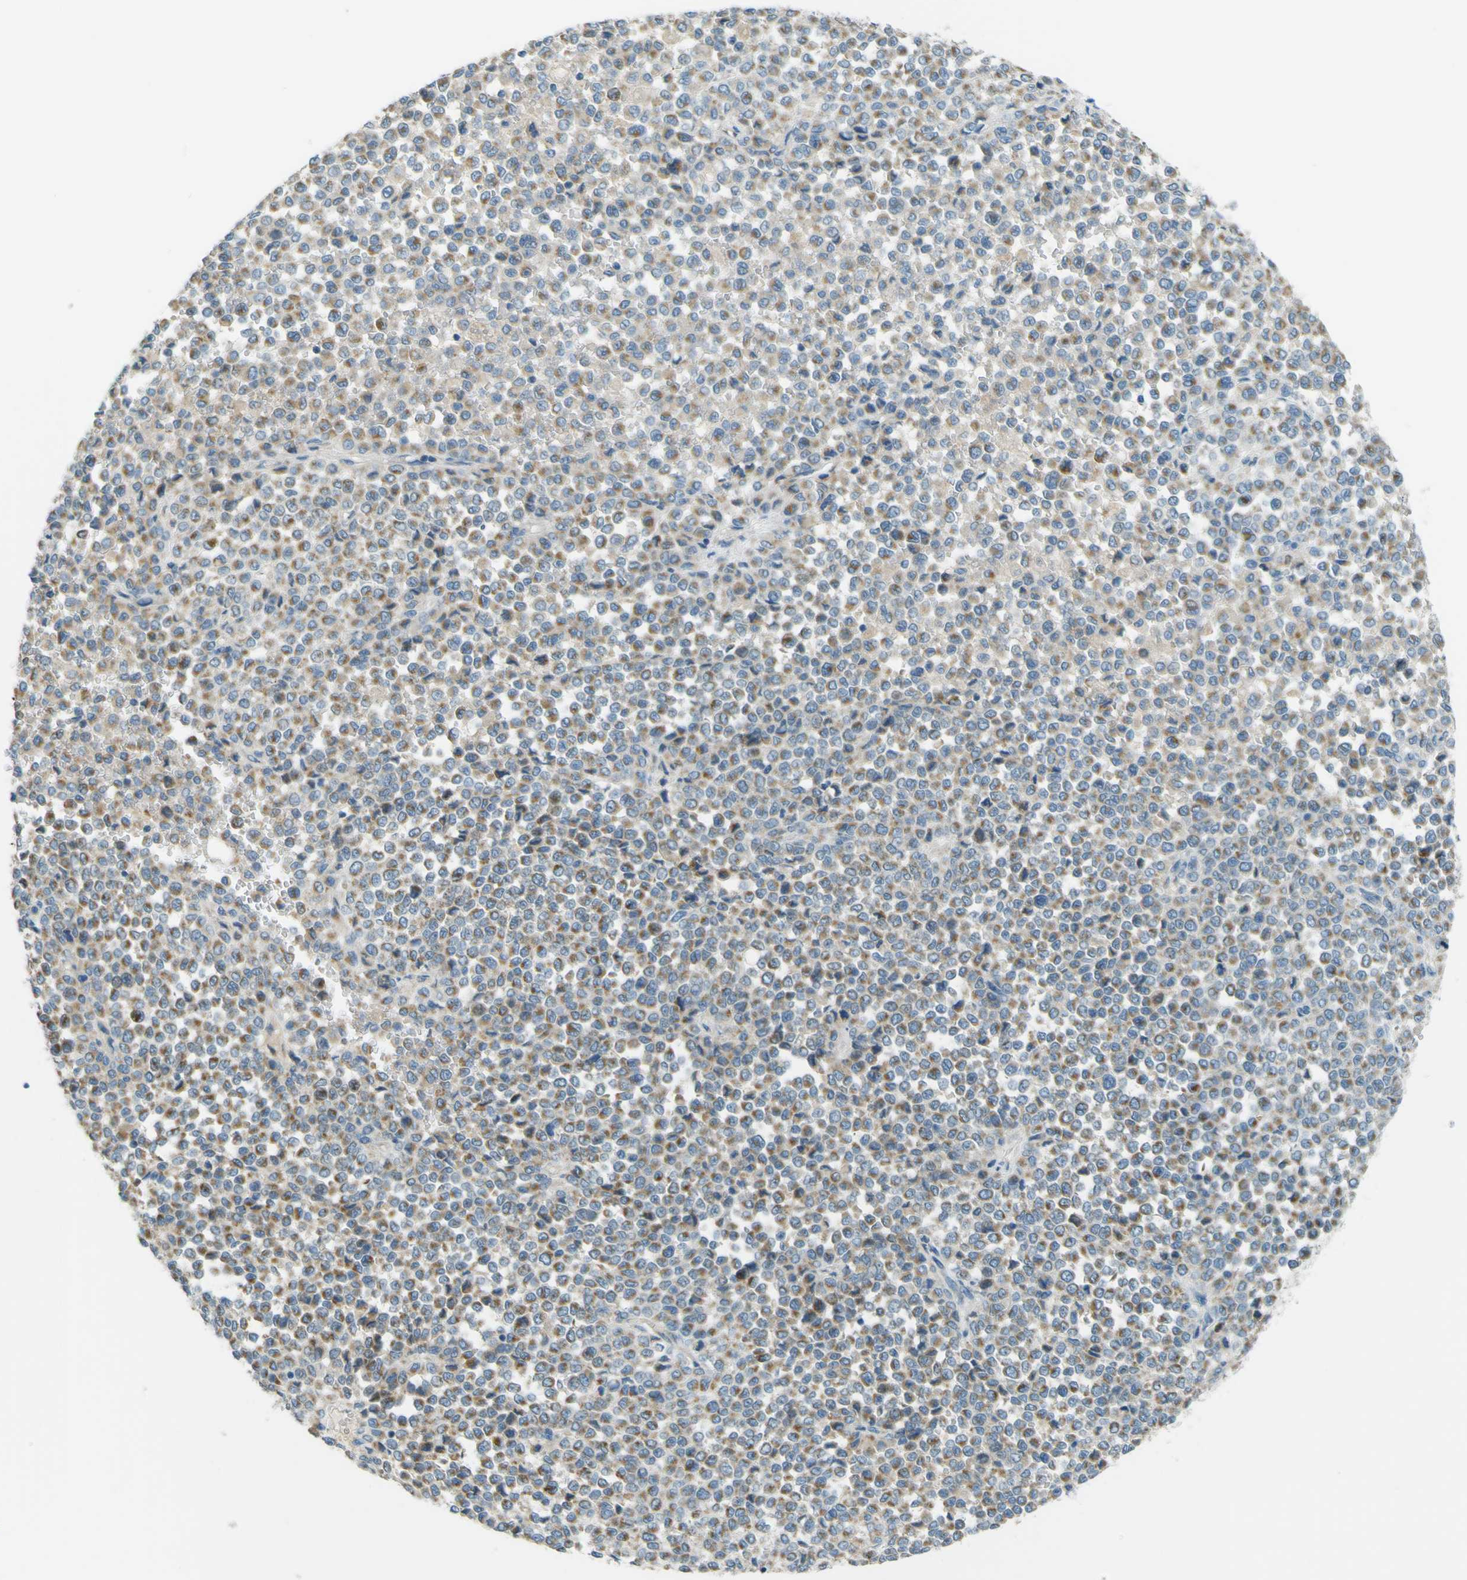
{"staining": {"intensity": "moderate", "quantity": ">75%", "location": "cytoplasmic/membranous"}, "tissue": "melanoma", "cell_type": "Tumor cells", "image_type": "cancer", "snomed": [{"axis": "morphology", "description": "Malignant melanoma, Metastatic site"}, {"axis": "topography", "description": "Pancreas"}], "caption": "DAB (3,3'-diaminobenzidine) immunohistochemical staining of malignant melanoma (metastatic site) exhibits moderate cytoplasmic/membranous protein expression in about >75% of tumor cells.", "gene": "FKTN", "patient": {"sex": "female", "age": 30}}